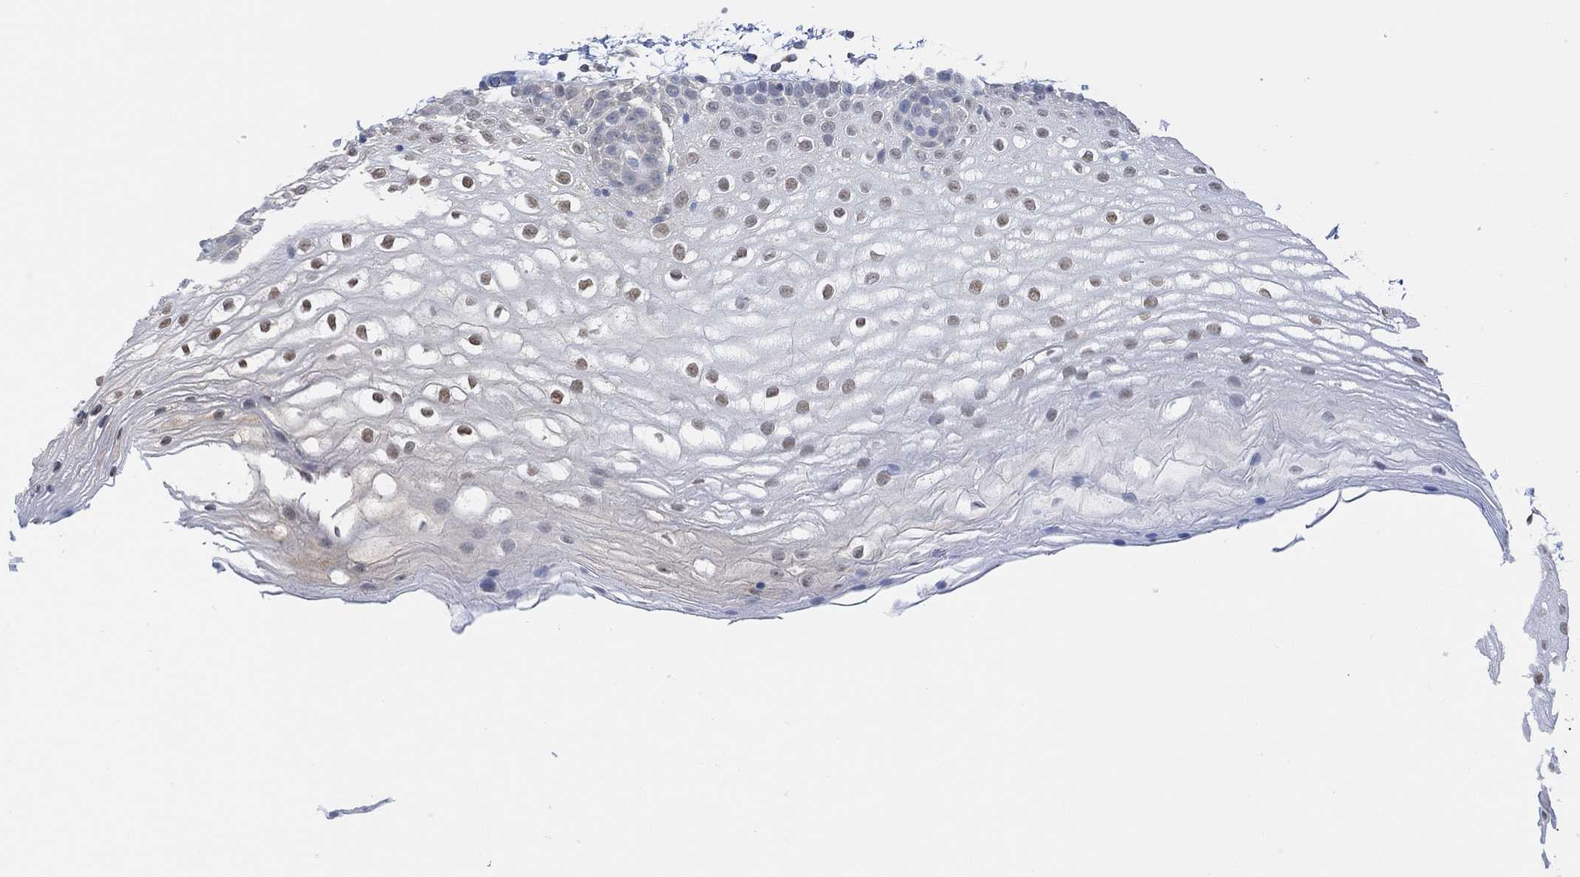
{"staining": {"intensity": "moderate", "quantity": "<25%", "location": "nuclear"}, "tissue": "oral mucosa", "cell_type": "Squamous epithelial cells", "image_type": "normal", "snomed": [{"axis": "morphology", "description": "Normal tissue, NOS"}, {"axis": "topography", "description": "Oral tissue"}], "caption": "Squamous epithelial cells display moderate nuclear expression in approximately <25% of cells in normal oral mucosa.", "gene": "MUC1", "patient": {"sex": "male", "age": 72}}